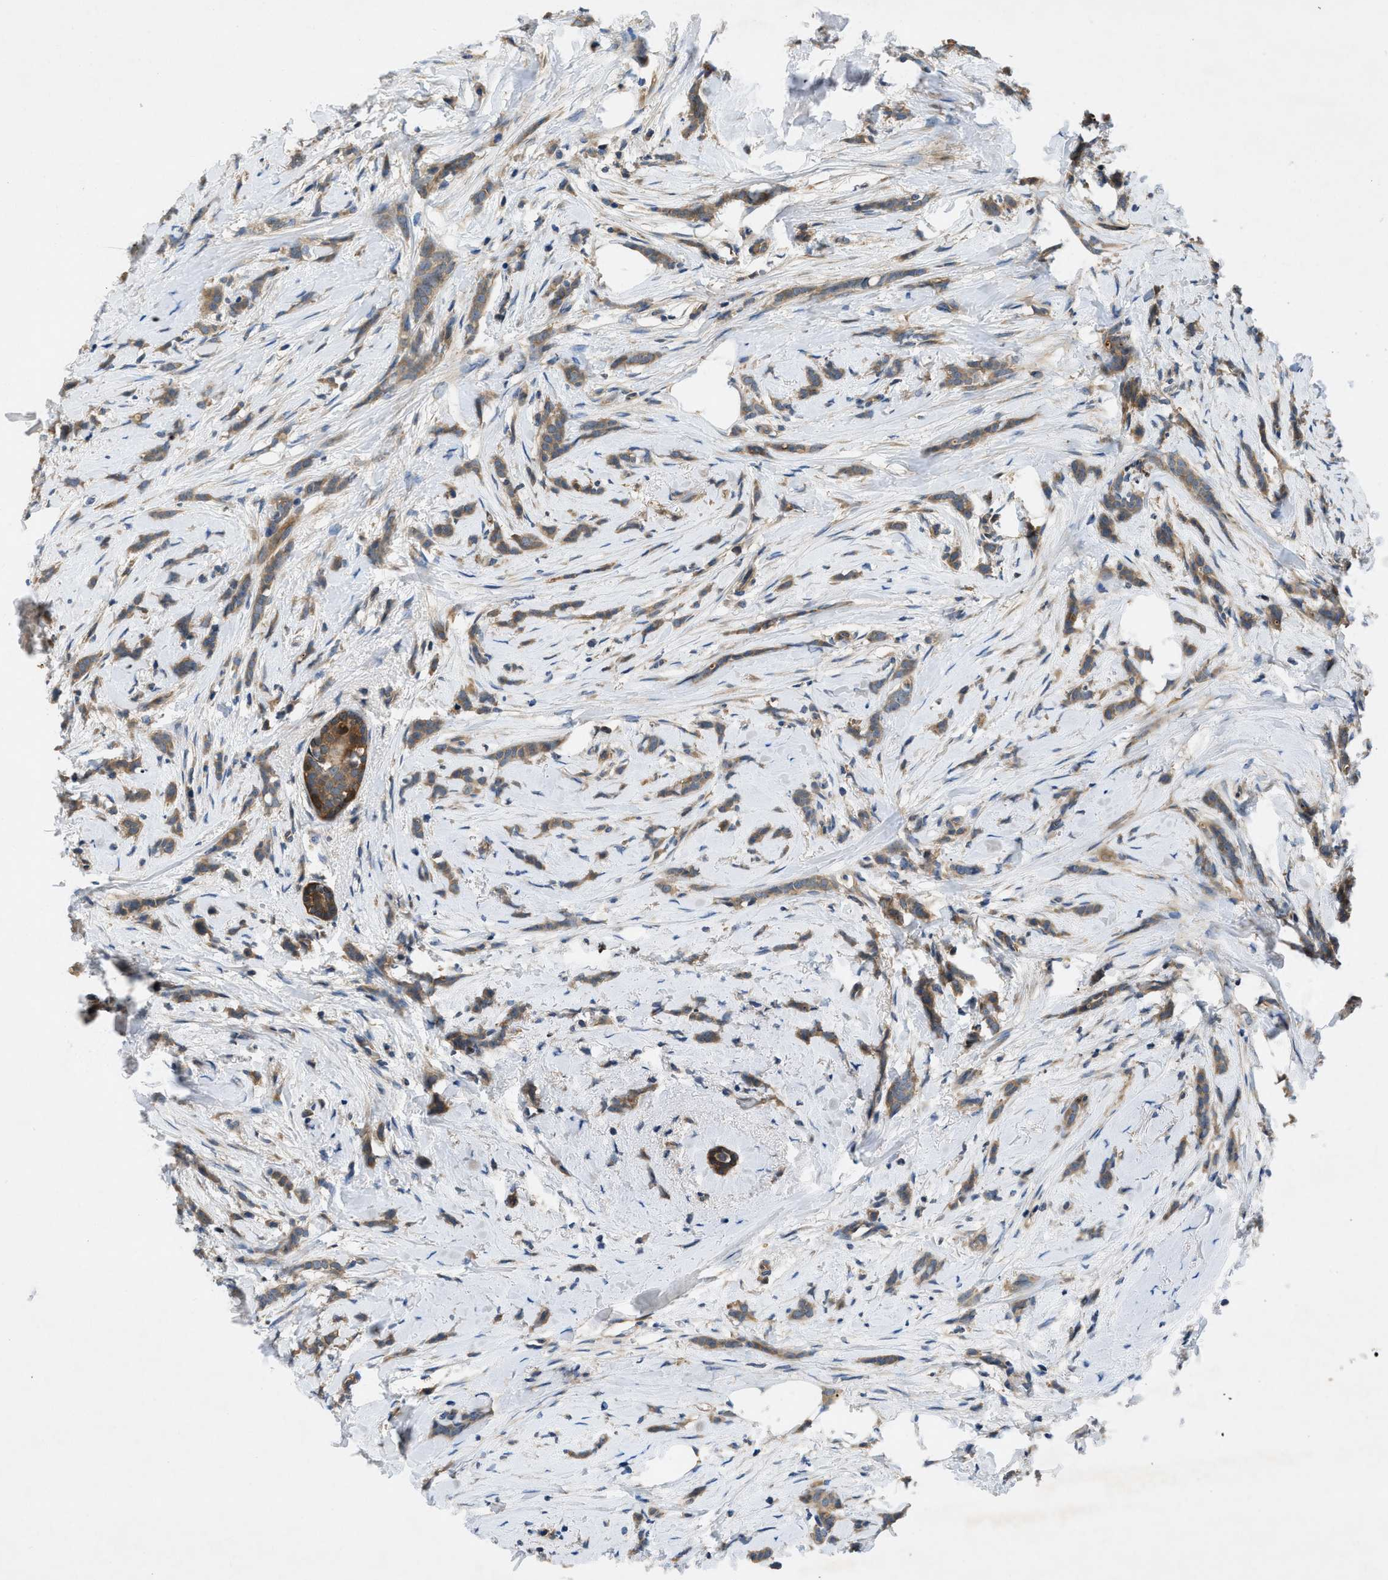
{"staining": {"intensity": "weak", "quantity": ">75%", "location": "cytoplasmic/membranous"}, "tissue": "breast cancer", "cell_type": "Tumor cells", "image_type": "cancer", "snomed": [{"axis": "morphology", "description": "Lobular carcinoma, in situ"}, {"axis": "morphology", "description": "Lobular carcinoma"}, {"axis": "topography", "description": "Breast"}], "caption": "Brown immunohistochemical staining in lobular carcinoma (breast) demonstrates weak cytoplasmic/membranous staining in about >75% of tumor cells.", "gene": "GPR31", "patient": {"sex": "female", "age": 41}}